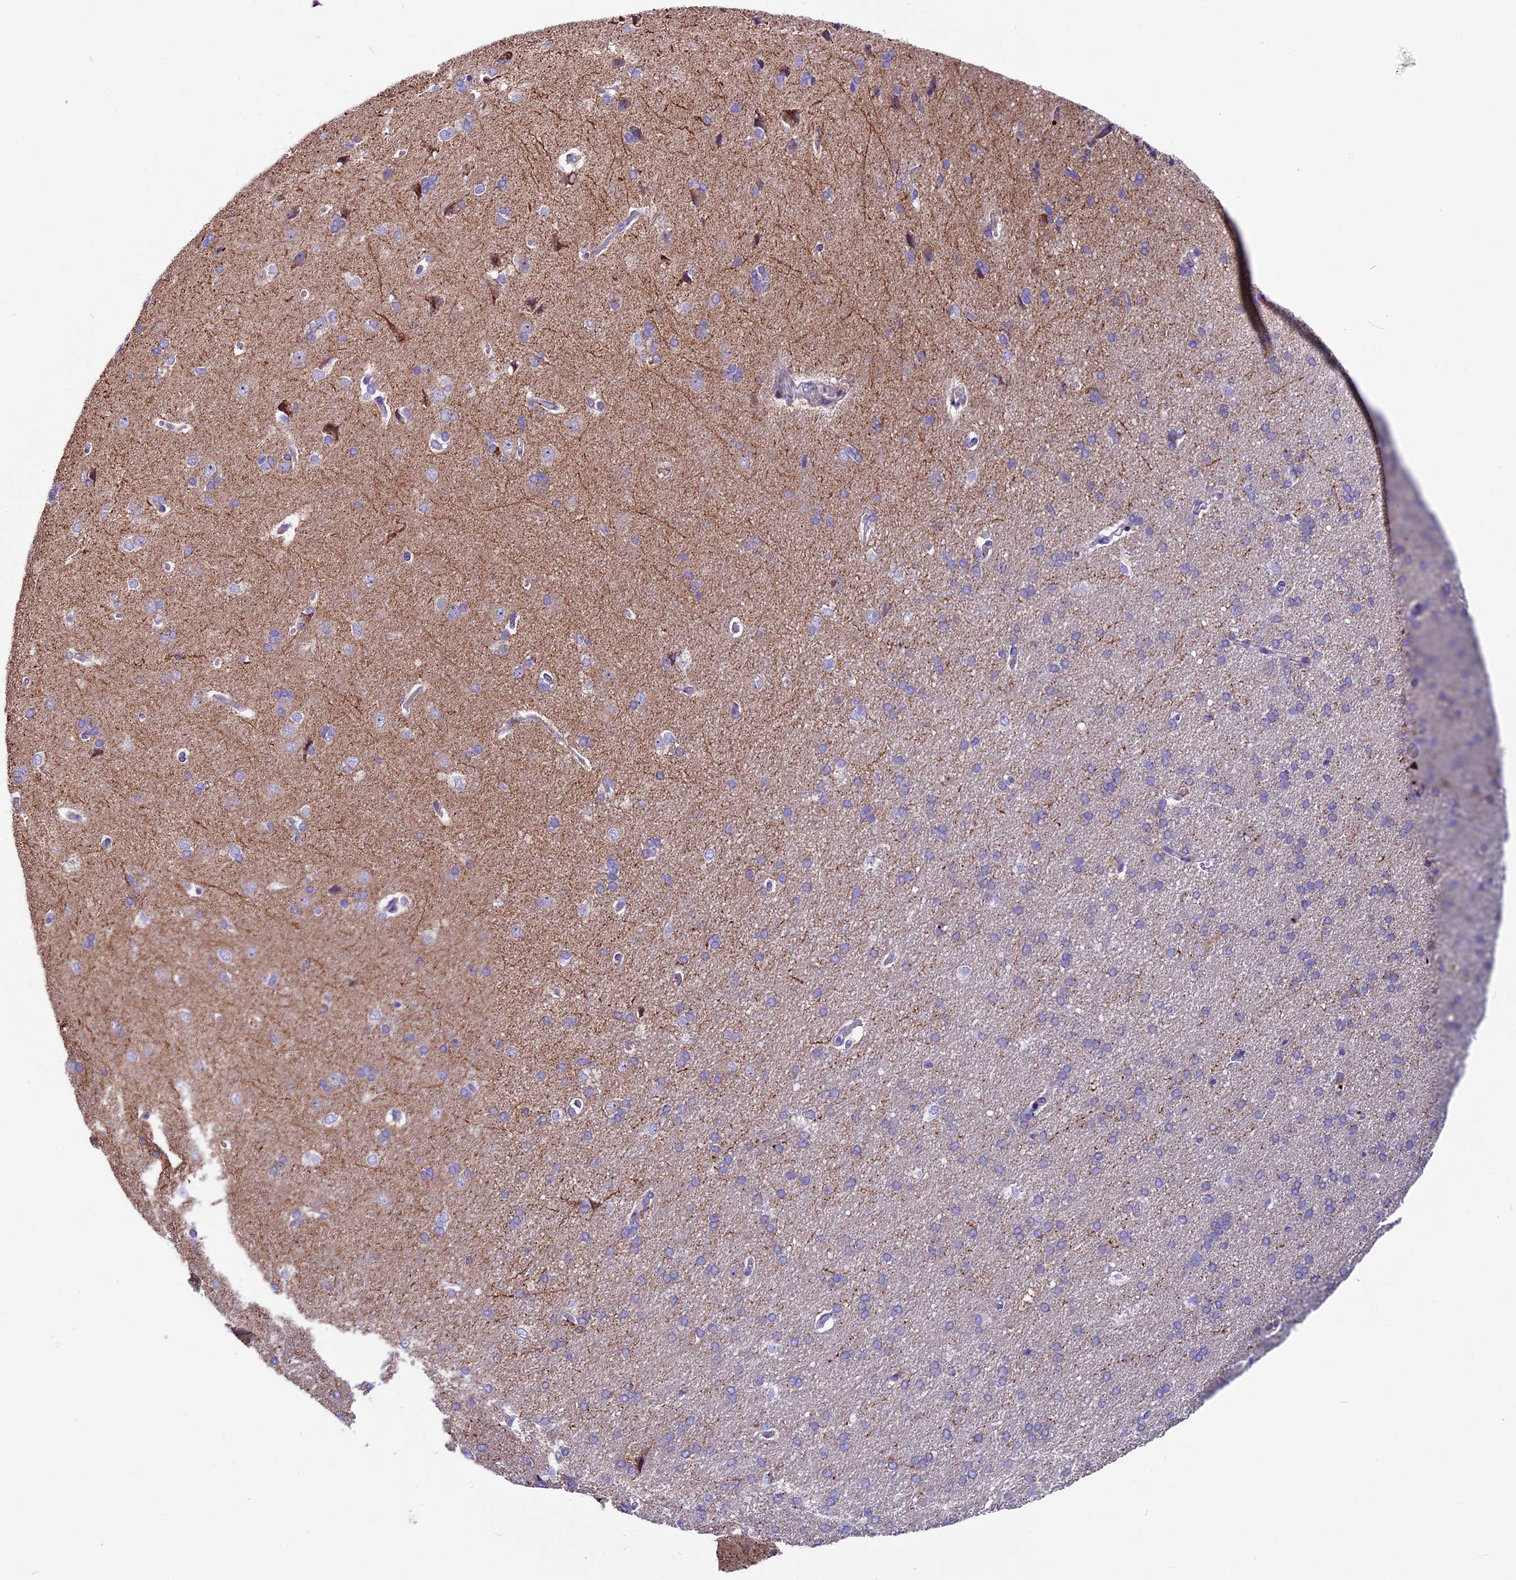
{"staining": {"intensity": "negative", "quantity": "none", "location": "none"}, "tissue": "cerebral cortex", "cell_type": "Endothelial cells", "image_type": "normal", "snomed": [{"axis": "morphology", "description": "Normal tissue, NOS"}, {"axis": "topography", "description": "Cerebral cortex"}], "caption": "This is an immunohistochemistry (IHC) histopathology image of benign human cerebral cortex. There is no staining in endothelial cells.", "gene": "IL20RA", "patient": {"sex": "male", "age": 62}}